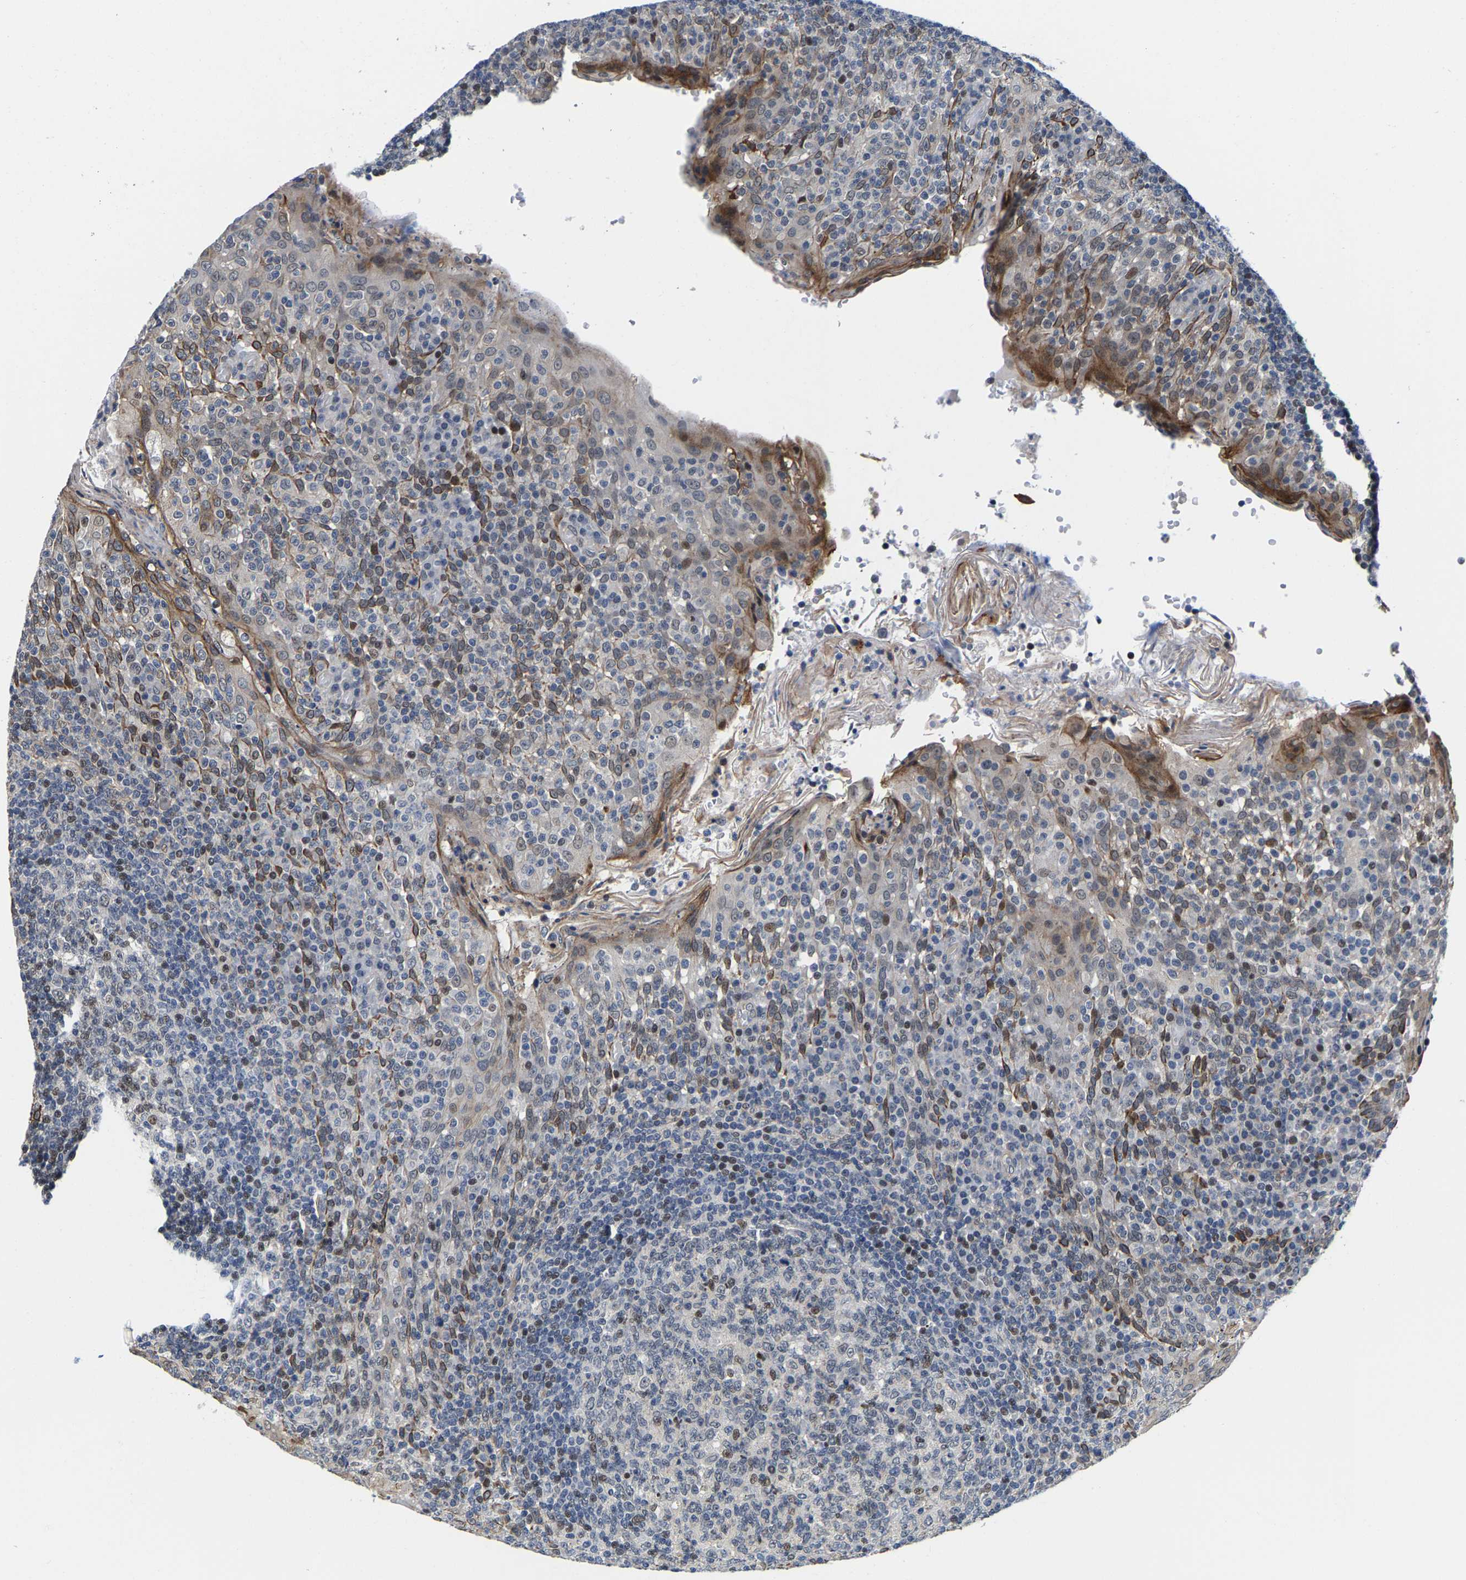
{"staining": {"intensity": "weak", "quantity": "<25%", "location": "nuclear"}, "tissue": "tonsil", "cell_type": "Germinal center cells", "image_type": "normal", "snomed": [{"axis": "morphology", "description": "Normal tissue, NOS"}, {"axis": "topography", "description": "Tonsil"}], "caption": "The micrograph reveals no staining of germinal center cells in normal tonsil.", "gene": "GTPBP10", "patient": {"sex": "female", "age": 19}}